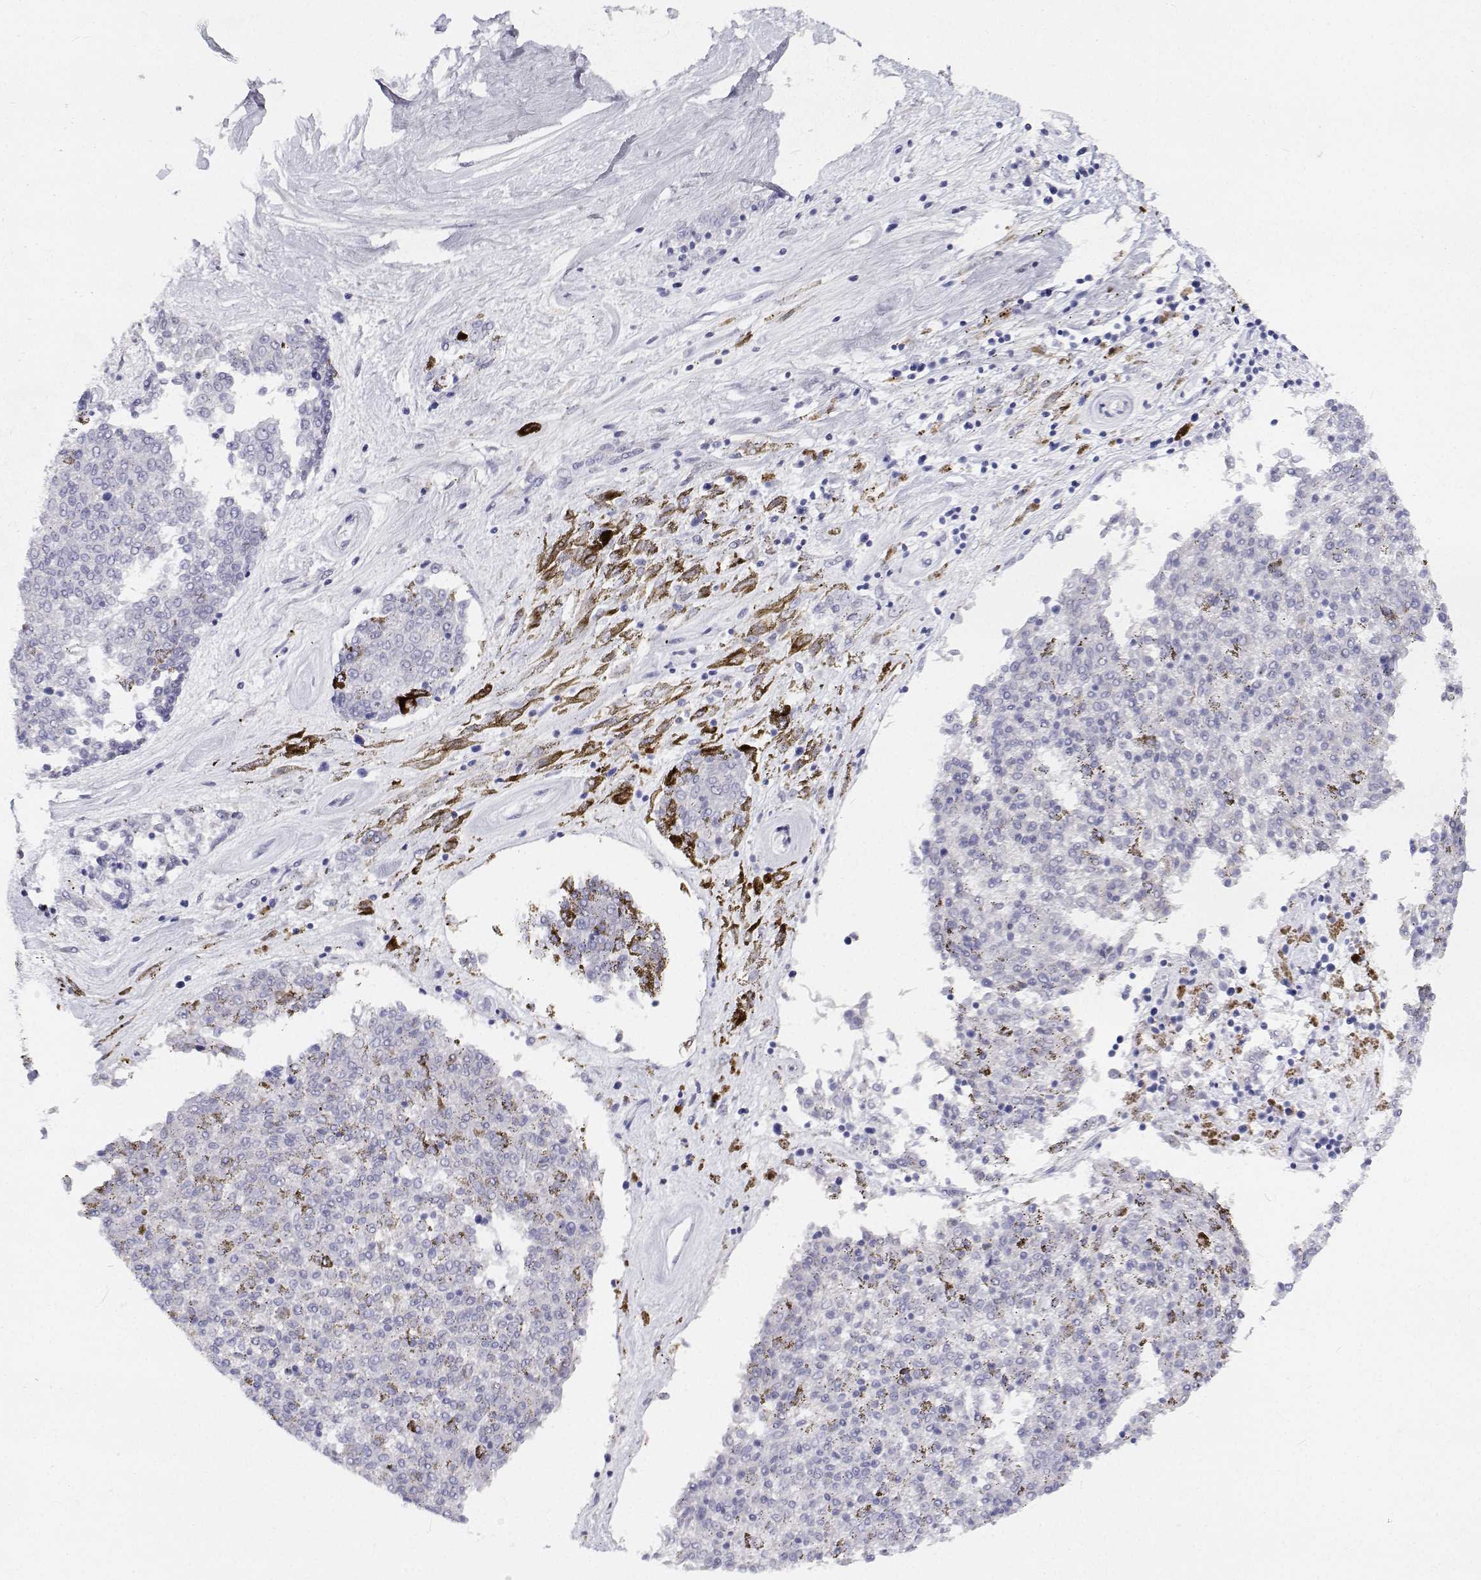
{"staining": {"intensity": "negative", "quantity": "none", "location": "none"}, "tissue": "melanoma", "cell_type": "Tumor cells", "image_type": "cancer", "snomed": [{"axis": "morphology", "description": "Malignant melanoma, NOS"}, {"axis": "topography", "description": "Skin"}], "caption": "Malignant melanoma was stained to show a protein in brown. There is no significant staining in tumor cells.", "gene": "NCR2", "patient": {"sex": "female", "age": 72}}